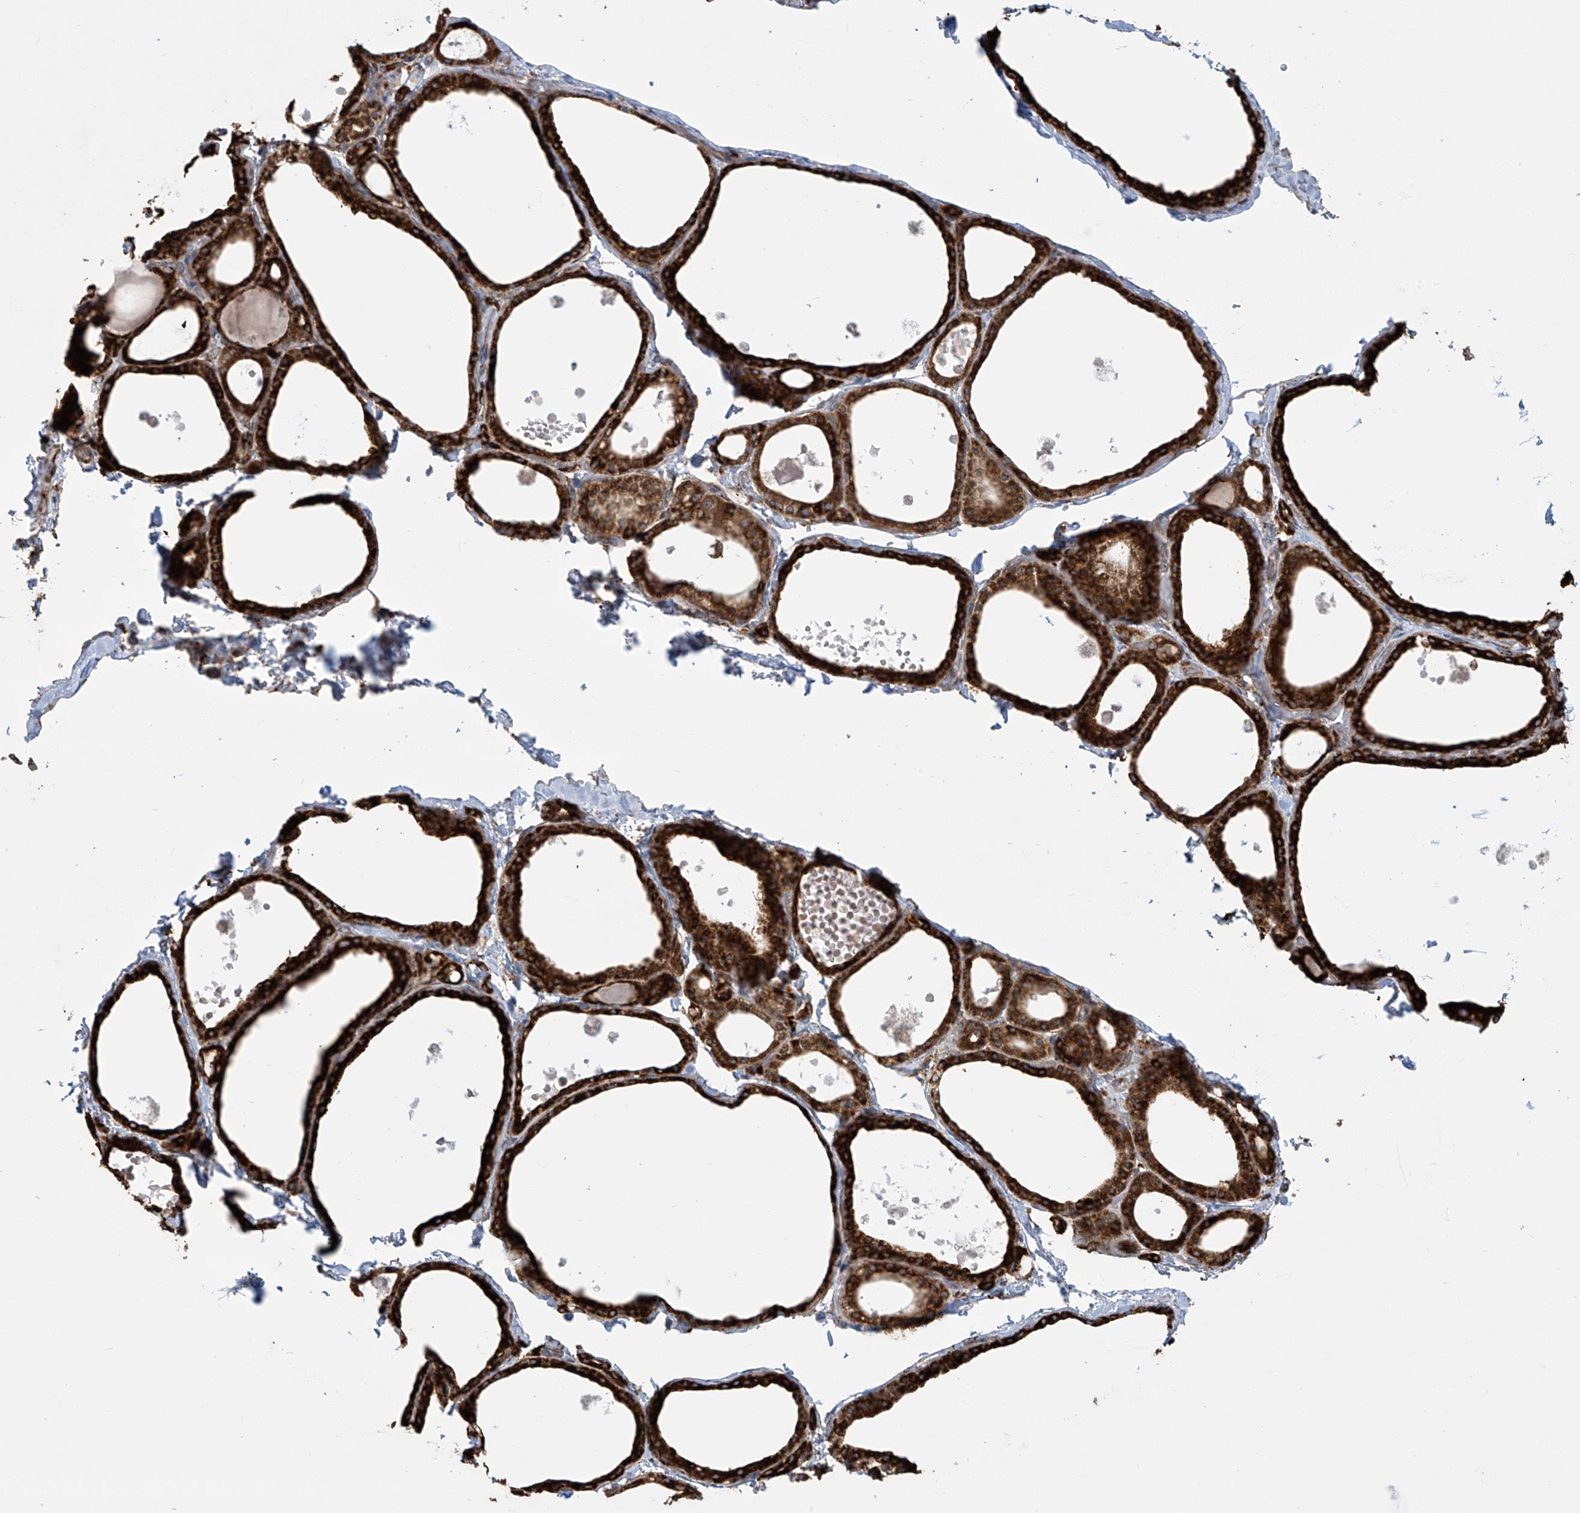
{"staining": {"intensity": "strong", "quantity": ">75%", "location": "cytoplasmic/membranous"}, "tissue": "thyroid gland", "cell_type": "Glandular cells", "image_type": "normal", "snomed": [{"axis": "morphology", "description": "Normal tissue, NOS"}, {"axis": "topography", "description": "Thyroid gland"}], "caption": "Protein staining displays strong cytoplasmic/membranous expression in approximately >75% of glandular cells in unremarkable thyroid gland. The staining was performed using DAB (3,3'-diaminobenzidine), with brown indicating positive protein expression. Nuclei are stained blue with hematoxylin.", "gene": "MX1", "patient": {"sex": "male", "age": 56}}